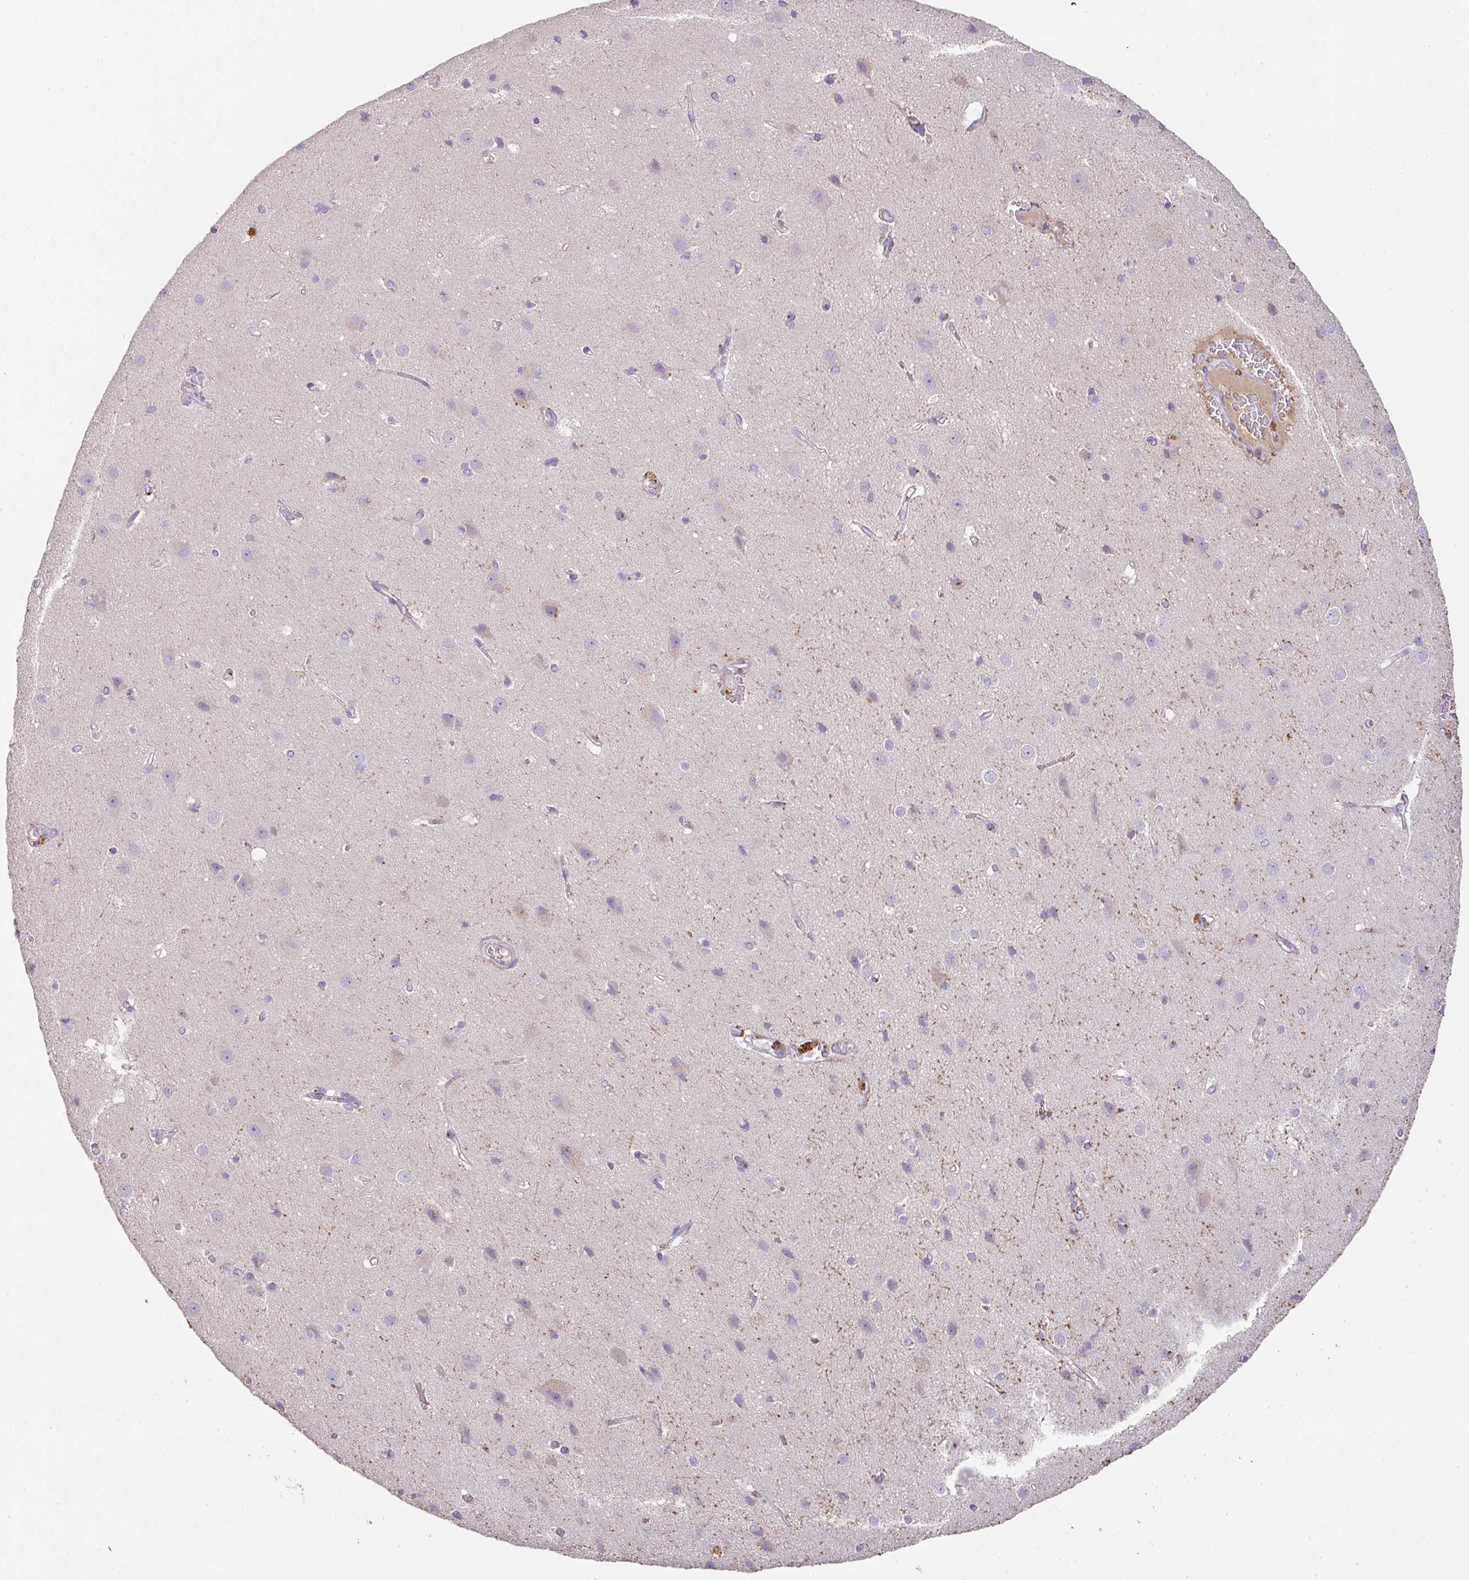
{"staining": {"intensity": "weak", "quantity": "<25%", "location": "cytoplasmic/membranous"}, "tissue": "cerebral cortex", "cell_type": "Endothelial cells", "image_type": "normal", "snomed": [{"axis": "morphology", "description": "Normal tissue, NOS"}, {"axis": "topography", "description": "Cerebral cortex"}], "caption": "DAB immunohistochemical staining of benign cerebral cortex shows no significant staining in endothelial cells.", "gene": "ZNF266", "patient": {"sex": "male", "age": 37}}